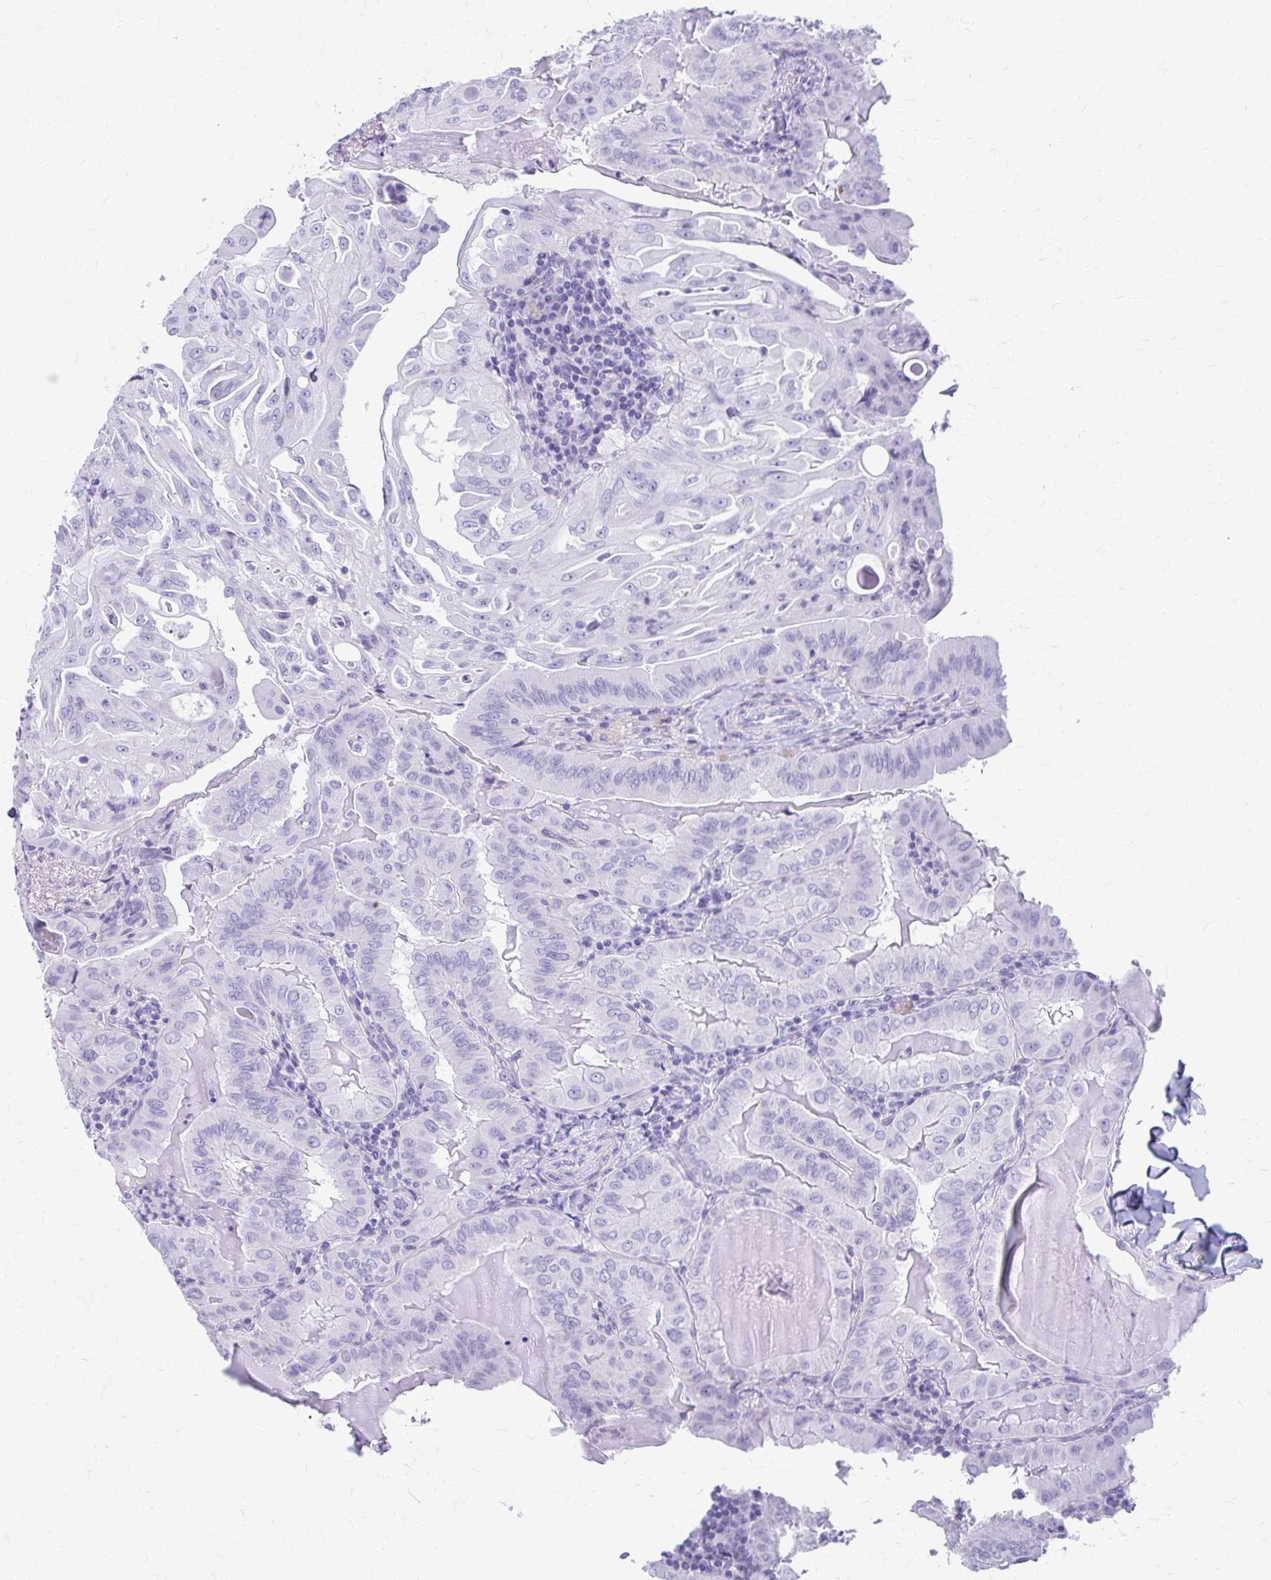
{"staining": {"intensity": "negative", "quantity": "none", "location": "none"}, "tissue": "thyroid cancer", "cell_type": "Tumor cells", "image_type": "cancer", "snomed": [{"axis": "morphology", "description": "Papillary adenocarcinoma, NOS"}, {"axis": "topography", "description": "Thyroid gland"}], "caption": "Protein analysis of thyroid cancer (papillary adenocarcinoma) displays no significant positivity in tumor cells.", "gene": "CELF5", "patient": {"sex": "female", "age": 68}}